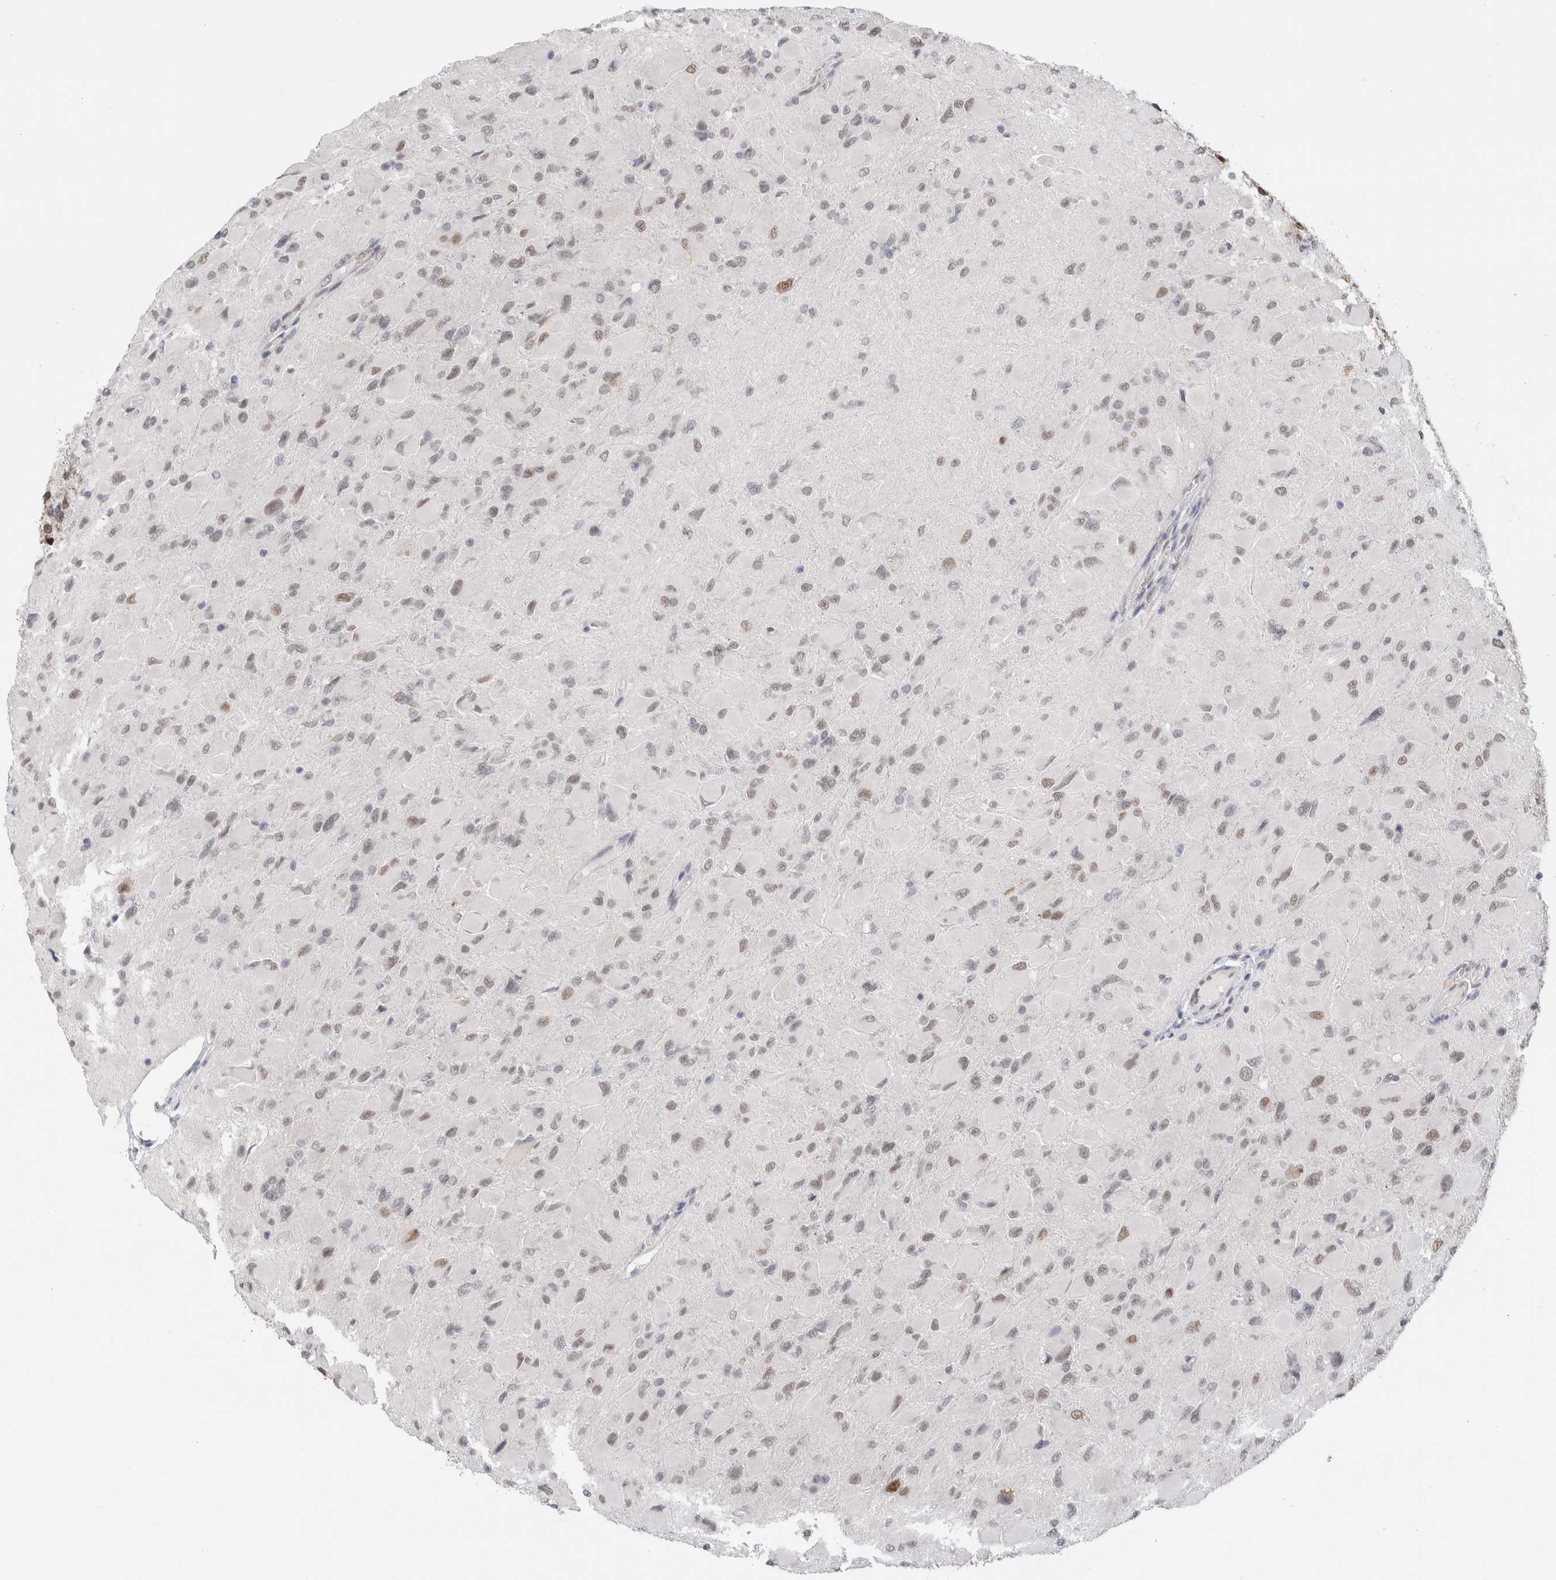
{"staining": {"intensity": "weak", "quantity": "25%-75%", "location": "nuclear"}, "tissue": "glioma", "cell_type": "Tumor cells", "image_type": "cancer", "snomed": [{"axis": "morphology", "description": "Glioma, malignant, High grade"}, {"axis": "topography", "description": "Cerebral cortex"}], "caption": "This micrograph reveals IHC staining of glioma, with low weak nuclear staining in about 25%-75% of tumor cells.", "gene": "PRMT1", "patient": {"sex": "female", "age": 36}}